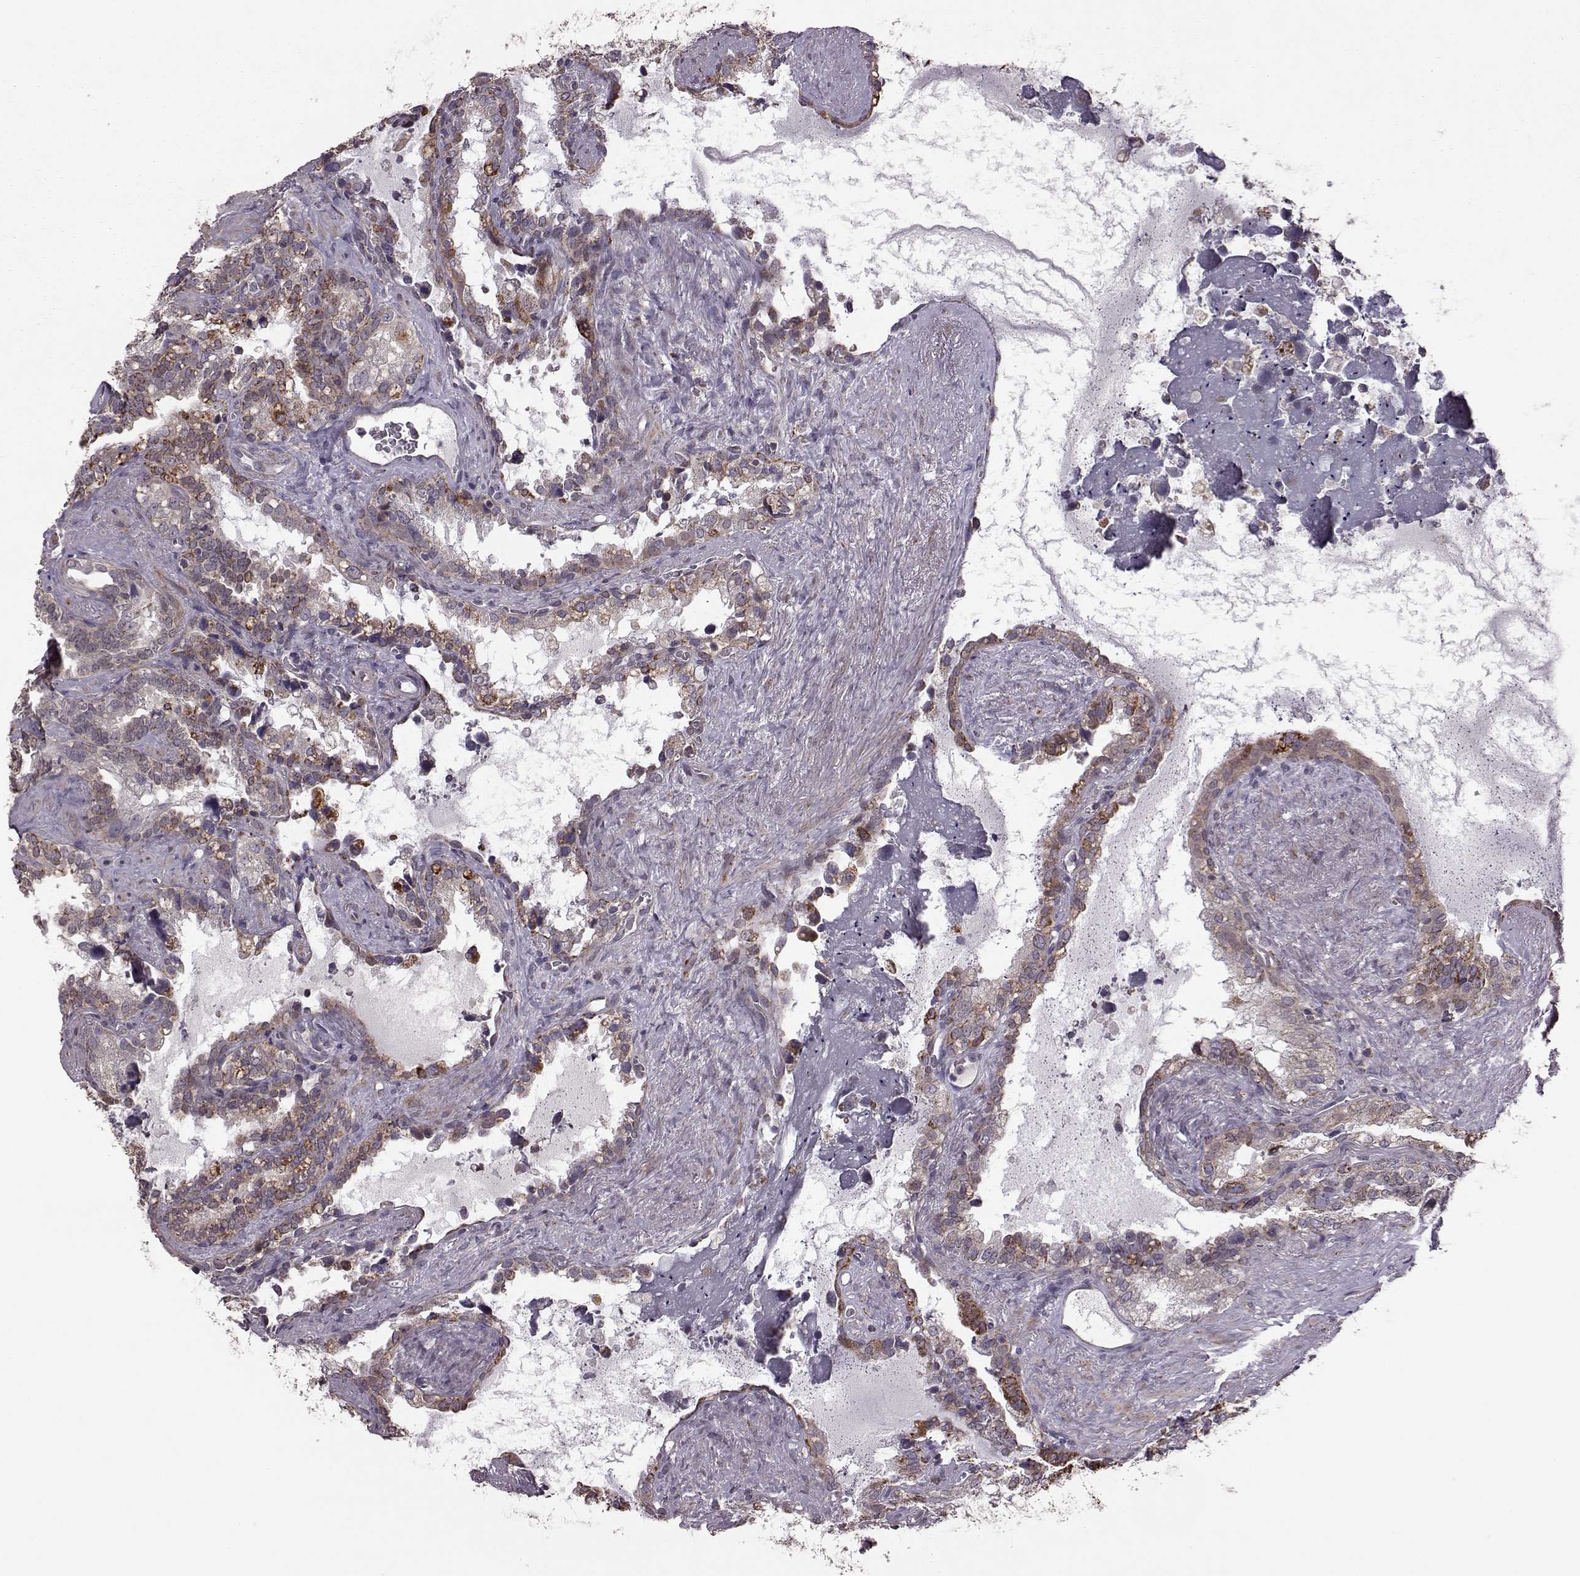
{"staining": {"intensity": "moderate", "quantity": "<25%", "location": "cytoplasmic/membranous"}, "tissue": "seminal vesicle", "cell_type": "Glandular cells", "image_type": "normal", "snomed": [{"axis": "morphology", "description": "Normal tissue, NOS"}, {"axis": "topography", "description": "Seminal veicle"}], "caption": "This image reveals immunohistochemistry staining of benign human seminal vesicle, with low moderate cytoplasmic/membranous staining in approximately <25% of glandular cells.", "gene": "PUDP", "patient": {"sex": "male", "age": 71}}